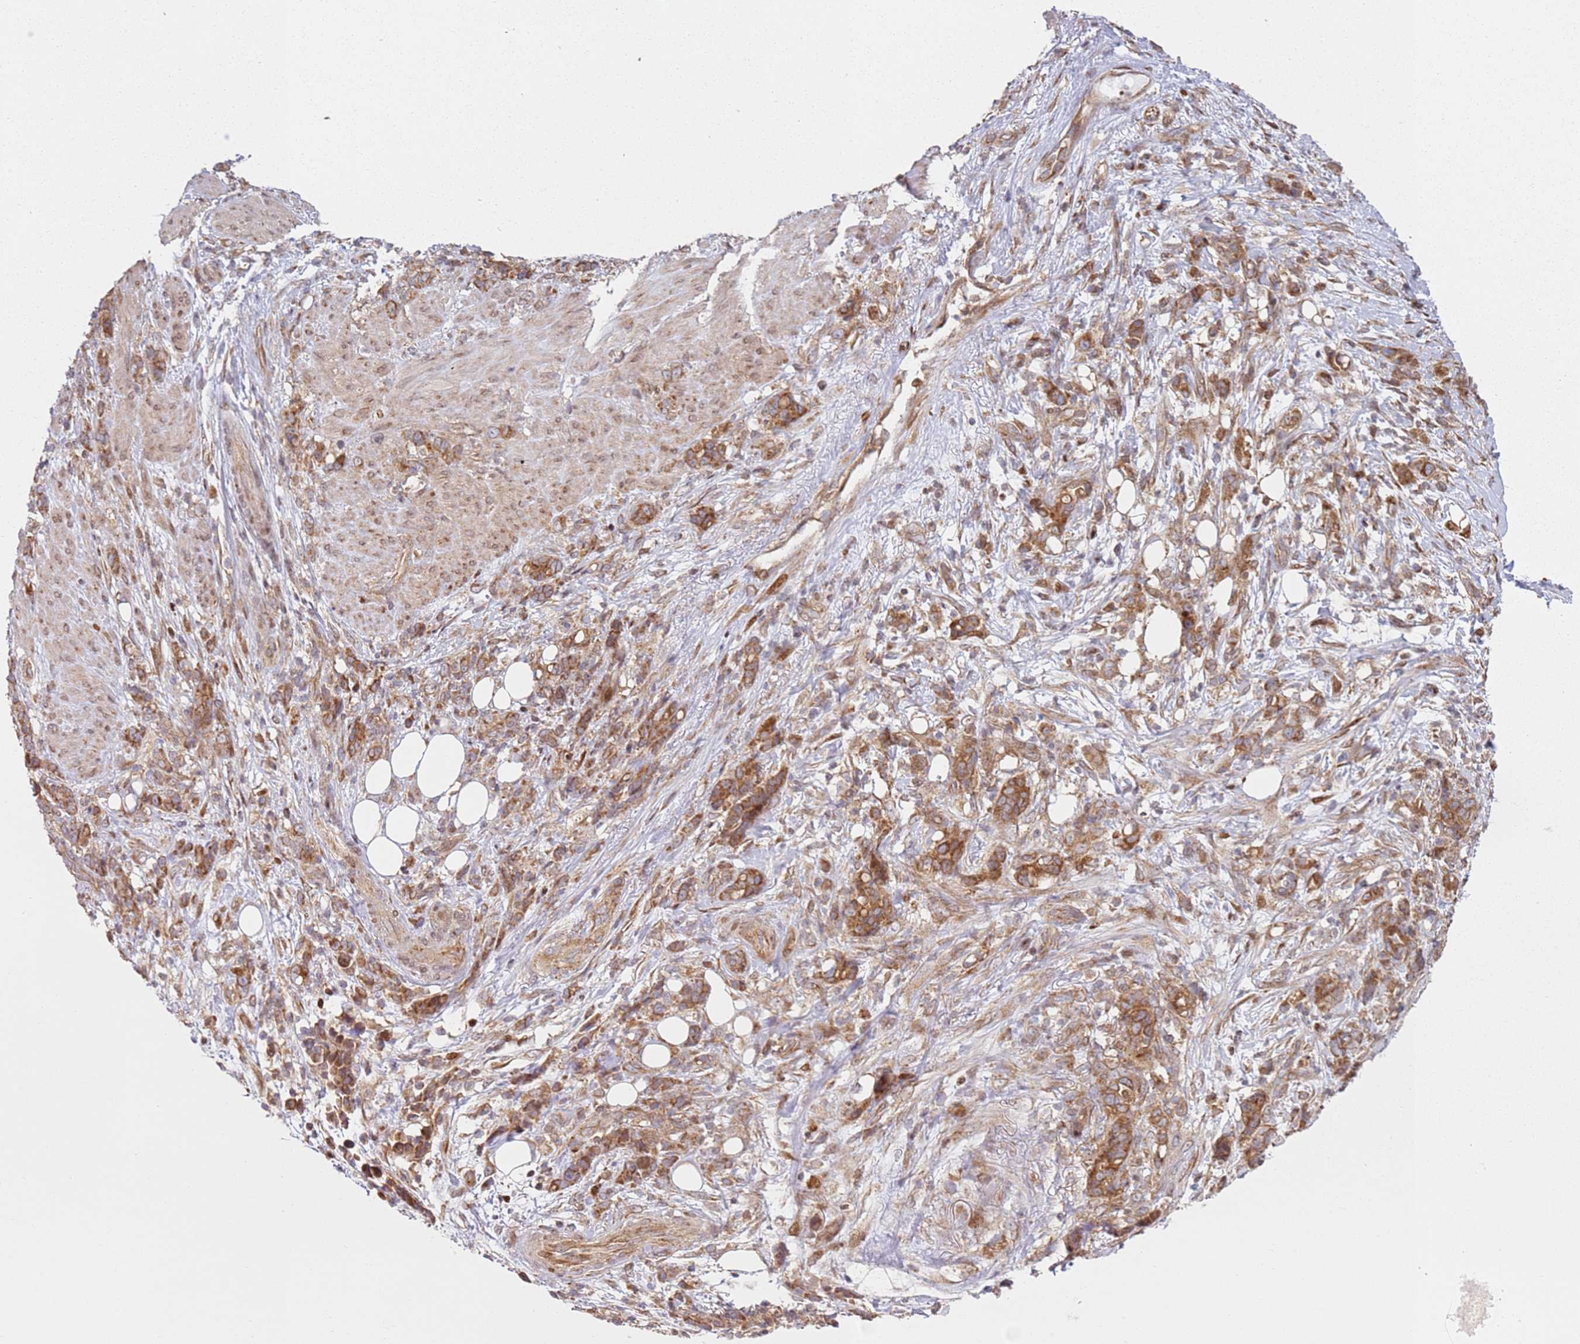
{"staining": {"intensity": "moderate", "quantity": ">75%", "location": "cytoplasmic/membranous"}, "tissue": "stomach cancer", "cell_type": "Tumor cells", "image_type": "cancer", "snomed": [{"axis": "morphology", "description": "Normal tissue, NOS"}, {"axis": "morphology", "description": "Adenocarcinoma, NOS"}, {"axis": "topography", "description": "Stomach"}], "caption": "This is a micrograph of immunohistochemistry (IHC) staining of stomach cancer, which shows moderate staining in the cytoplasmic/membranous of tumor cells.", "gene": "HNRNPLL", "patient": {"sex": "female", "age": 79}}